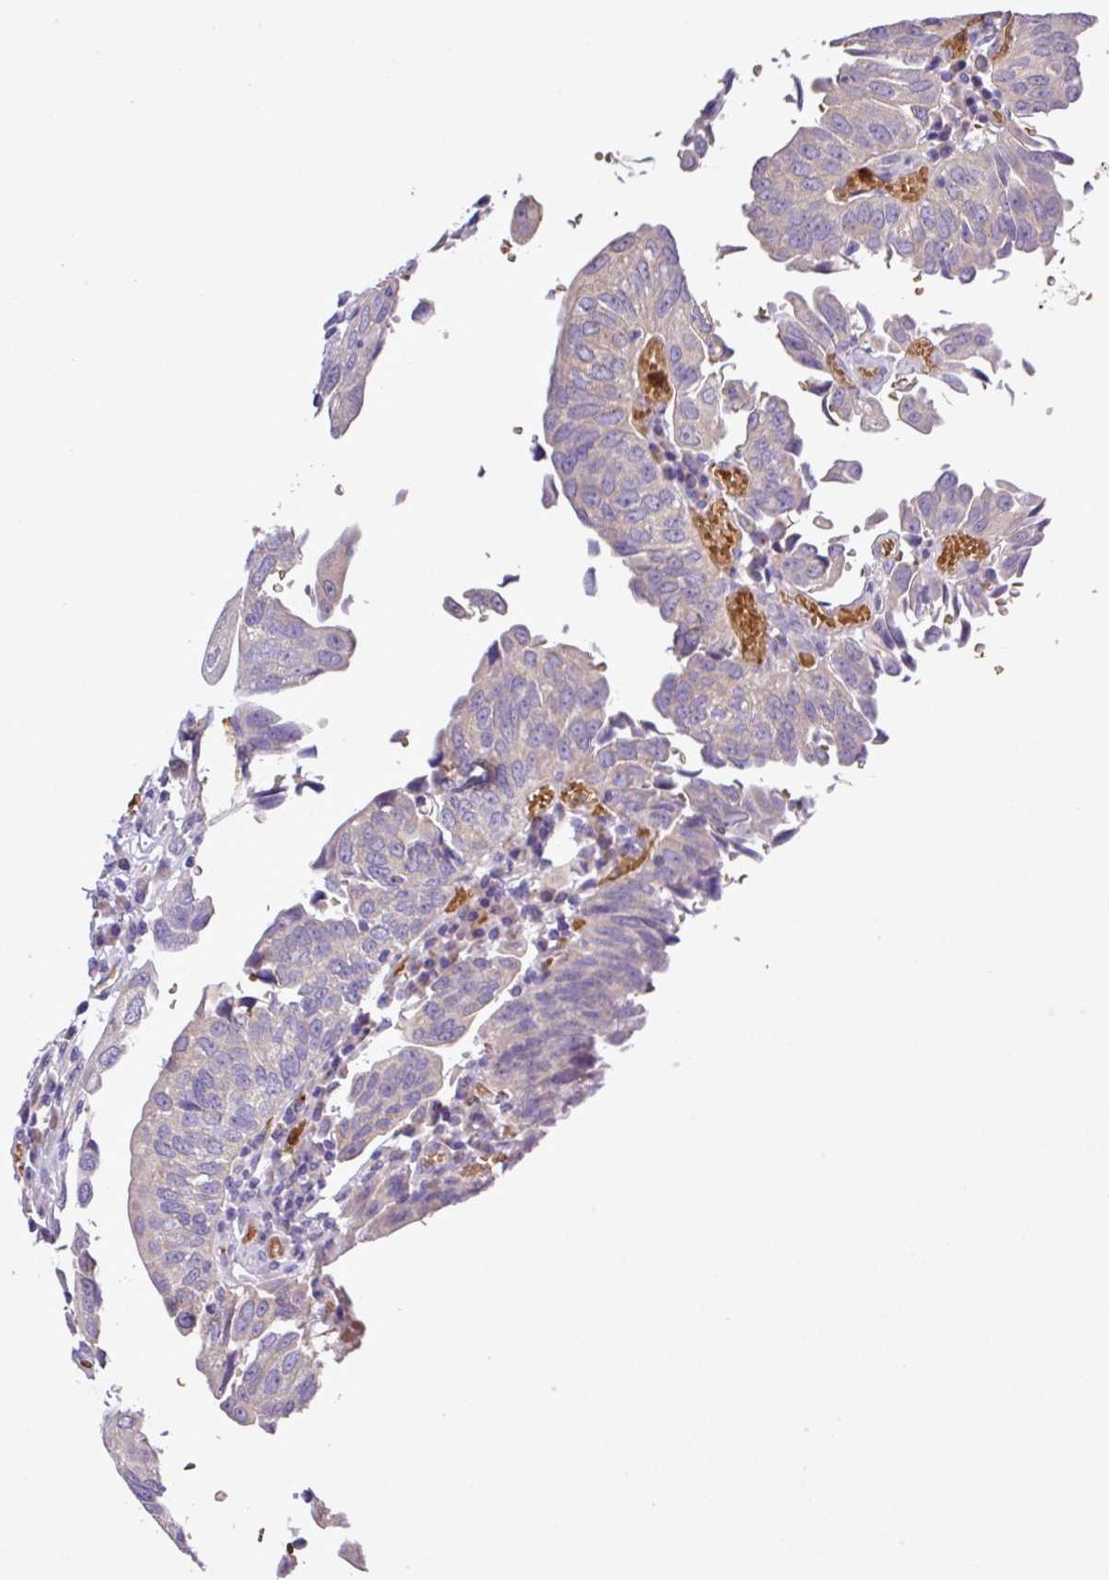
{"staining": {"intensity": "negative", "quantity": "none", "location": "none"}, "tissue": "urothelial cancer", "cell_type": "Tumor cells", "image_type": "cancer", "snomed": [{"axis": "morphology", "description": "Urothelial carcinoma, High grade"}, {"axis": "topography", "description": "Urinary bladder"}], "caption": "The immunohistochemistry (IHC) histopathology image has no significant staining in tumor cells of urothelial carcinoma (high-grade) tissue.", "gene": "MGAT4B", "patient": {"sex": "female", "age": 80}}